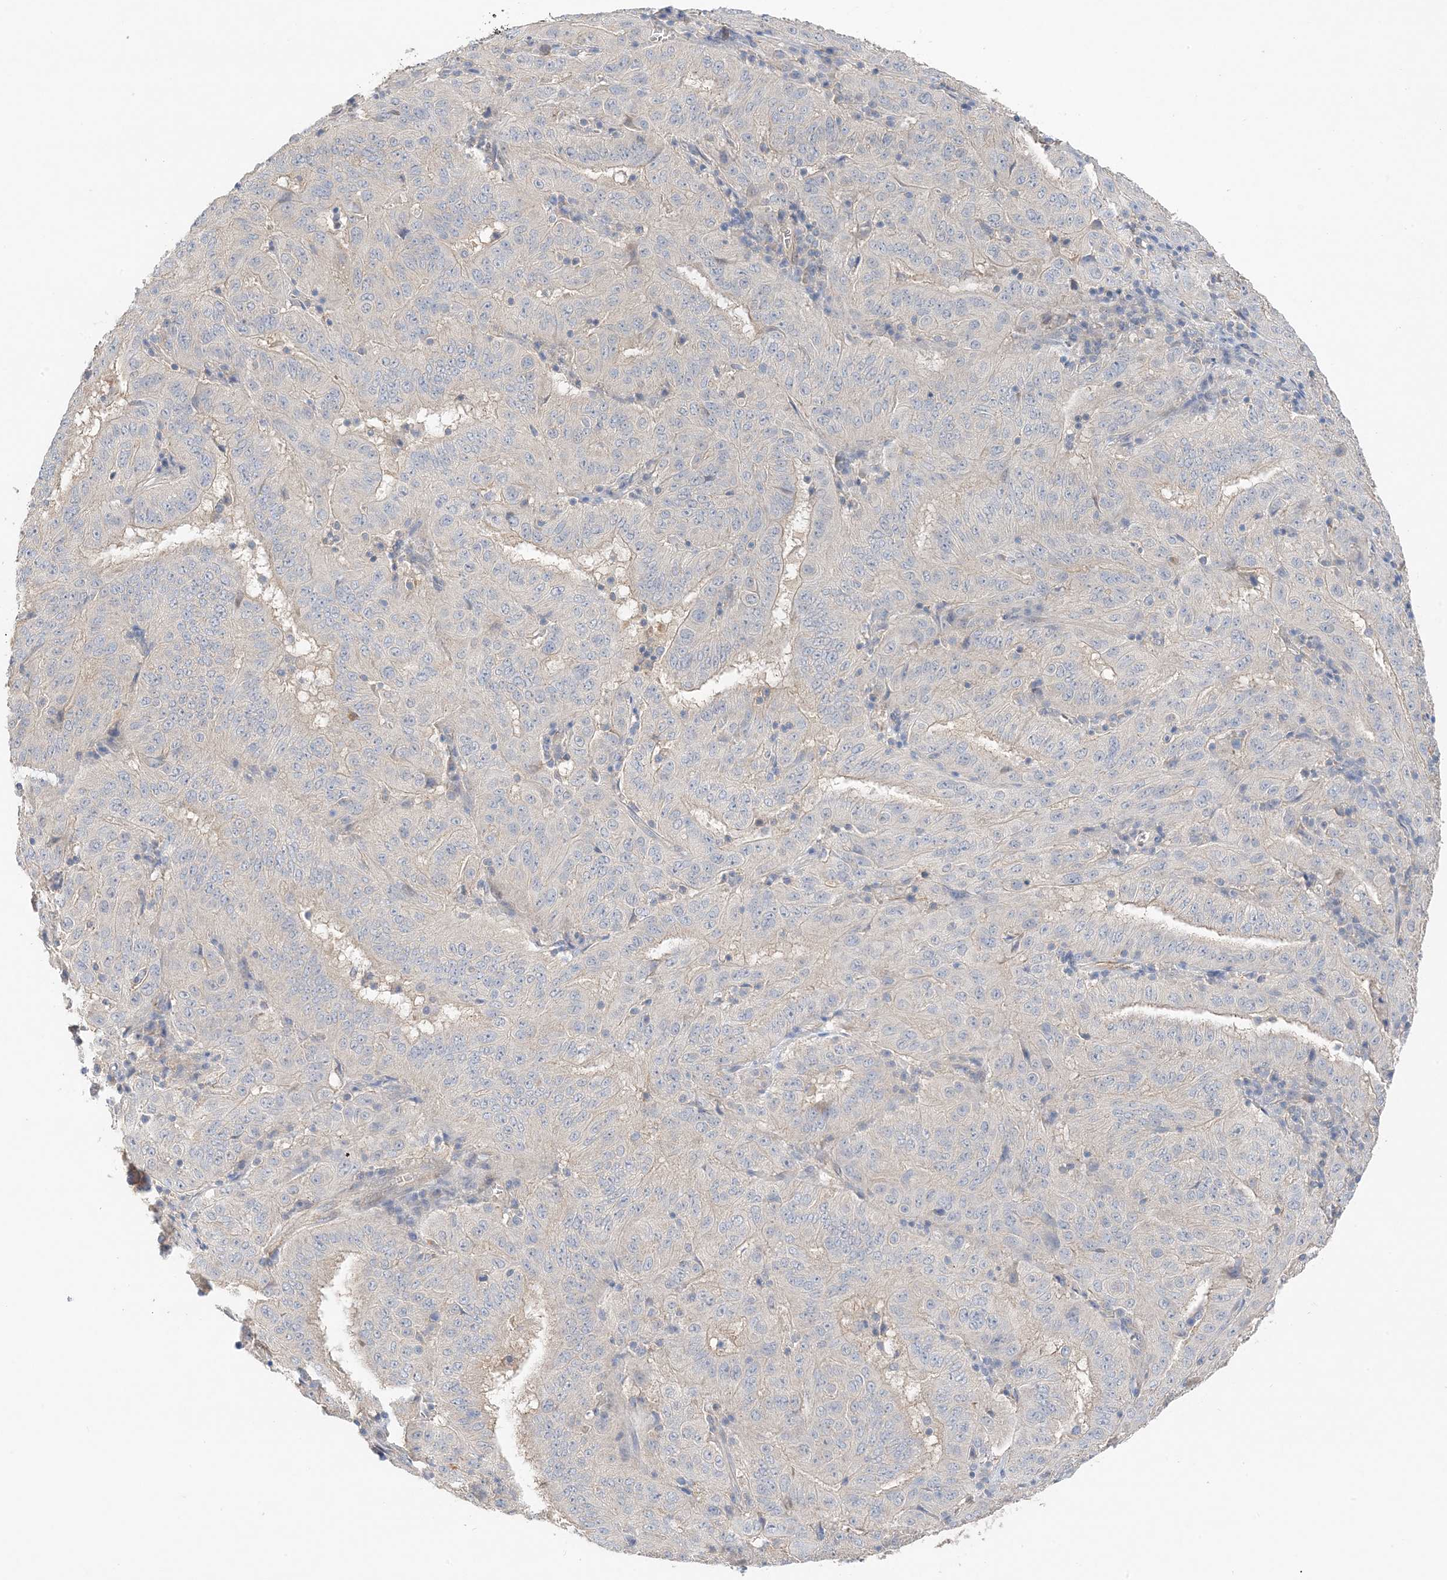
{"staining": {"intensity": "negative", "quantity": "none", "location": "none"}, "tissue": "pancreatic cancer", "cell_type": "Tumor cells", "image_type": "cancer", "snomed": [{"axis": "morphology", "description": "Adenocarcinoma, NOS"}, {"axis": "topography", "description": "Pancreas"}], "caption": "Adenocarcinoma (pancreatic) stained for a protein using IHC displays no expression tumor cells.", "gene": "KIFBP", "patient": {"sex": "male", "age": 63}}